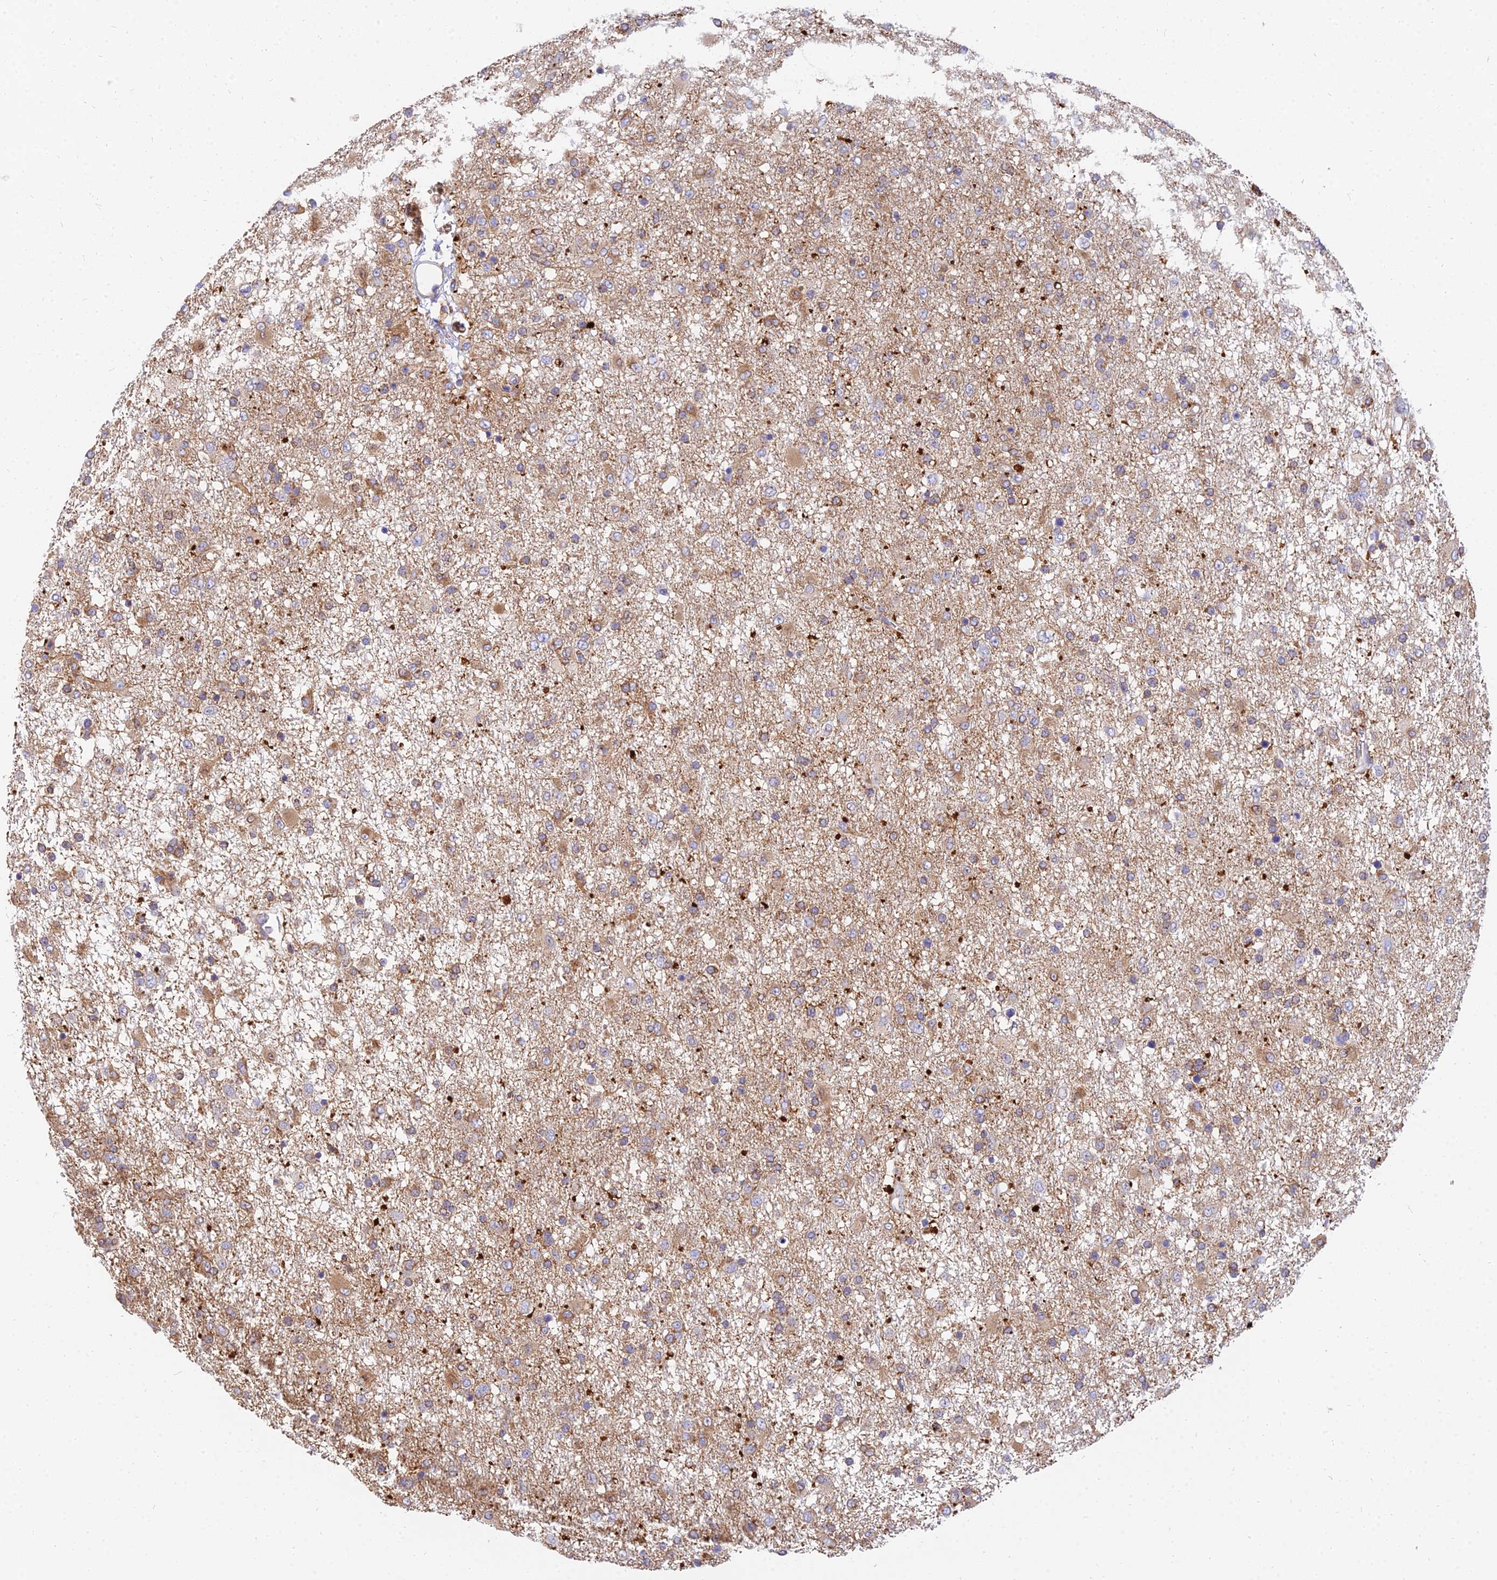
{"staining": {"intensity": "moderate", "quantity": "<25%", "location": "cytoplasmic/membranous"}, "tissue": "glioma", "cell_type": "Tumor cells", "image_type": "cancer", "snomed": [{"axis": "morphology", "description": "Glioma, malignant, Low grade"}, {"axis": "topography", "description": "Brain"}], "caption": "A micrograph showing moderate cytoplasmic/membranous positivity in about <25% of tumor cells in malignant low-grade glioma, as visualized by brown immunohistochemical staining.", "gene": "ARL8B", "patient": {"sex": "male", "age": 65}}